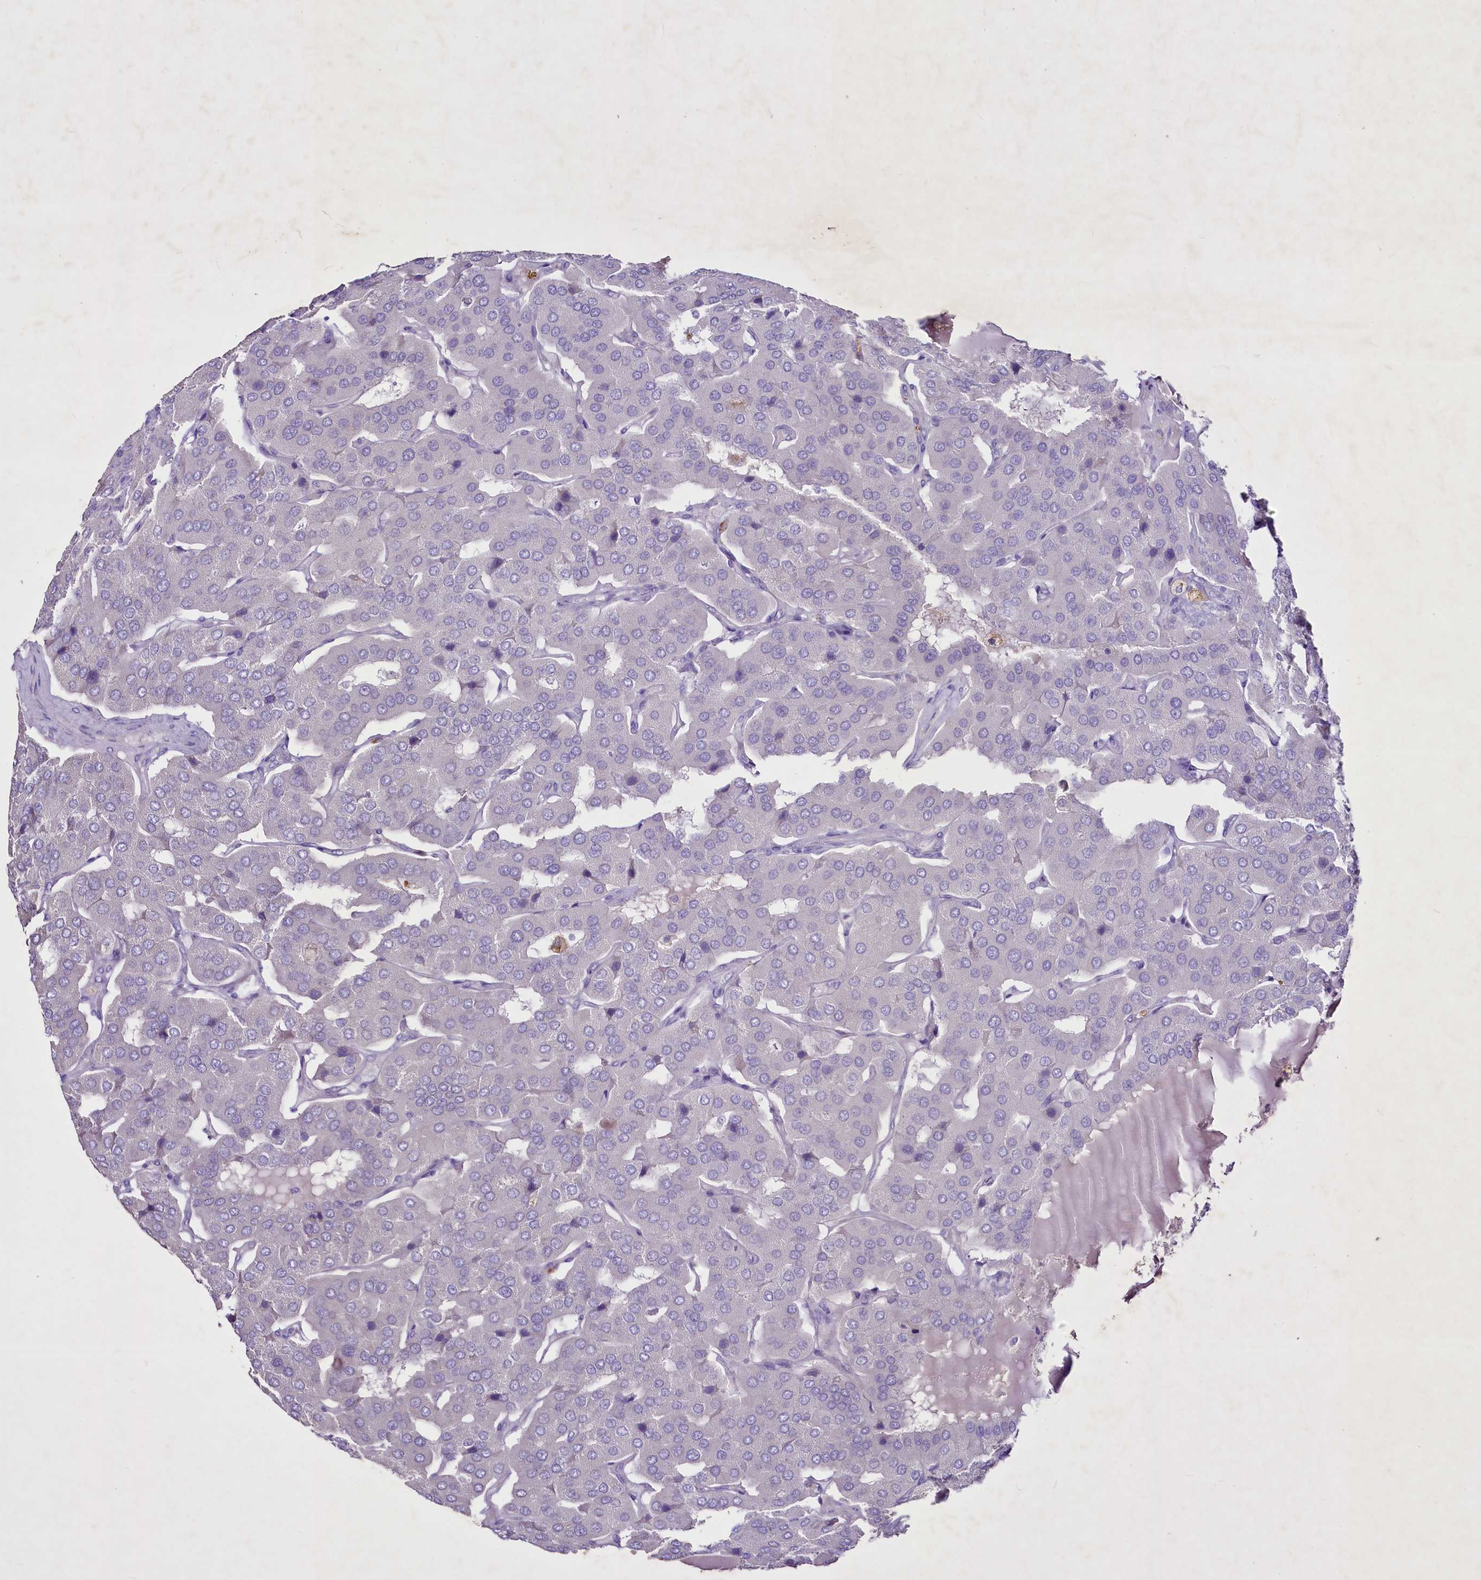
{"staining": {"intensity": "negative", "quantity": "none", "location": "none"}, "tissue": "parathyroid gland", "cell_type": "Glandular cells", "image_type": "normal", "snomed": [{"axis": "morphology", "description": "Normal tissue, NOS"}, {"axis": "morphology", "description": "Adenoma, NOS"}, {"axis": "topography", "description": "Parathyroid gland"}], "caption": "Glandular cells are negative for brown protein staining in benign parathyroid gland. (IHC, brightfield microscopy, high magnification).", "gene": "FAM209B", "patient": {"sex": "female", "age": 86}}